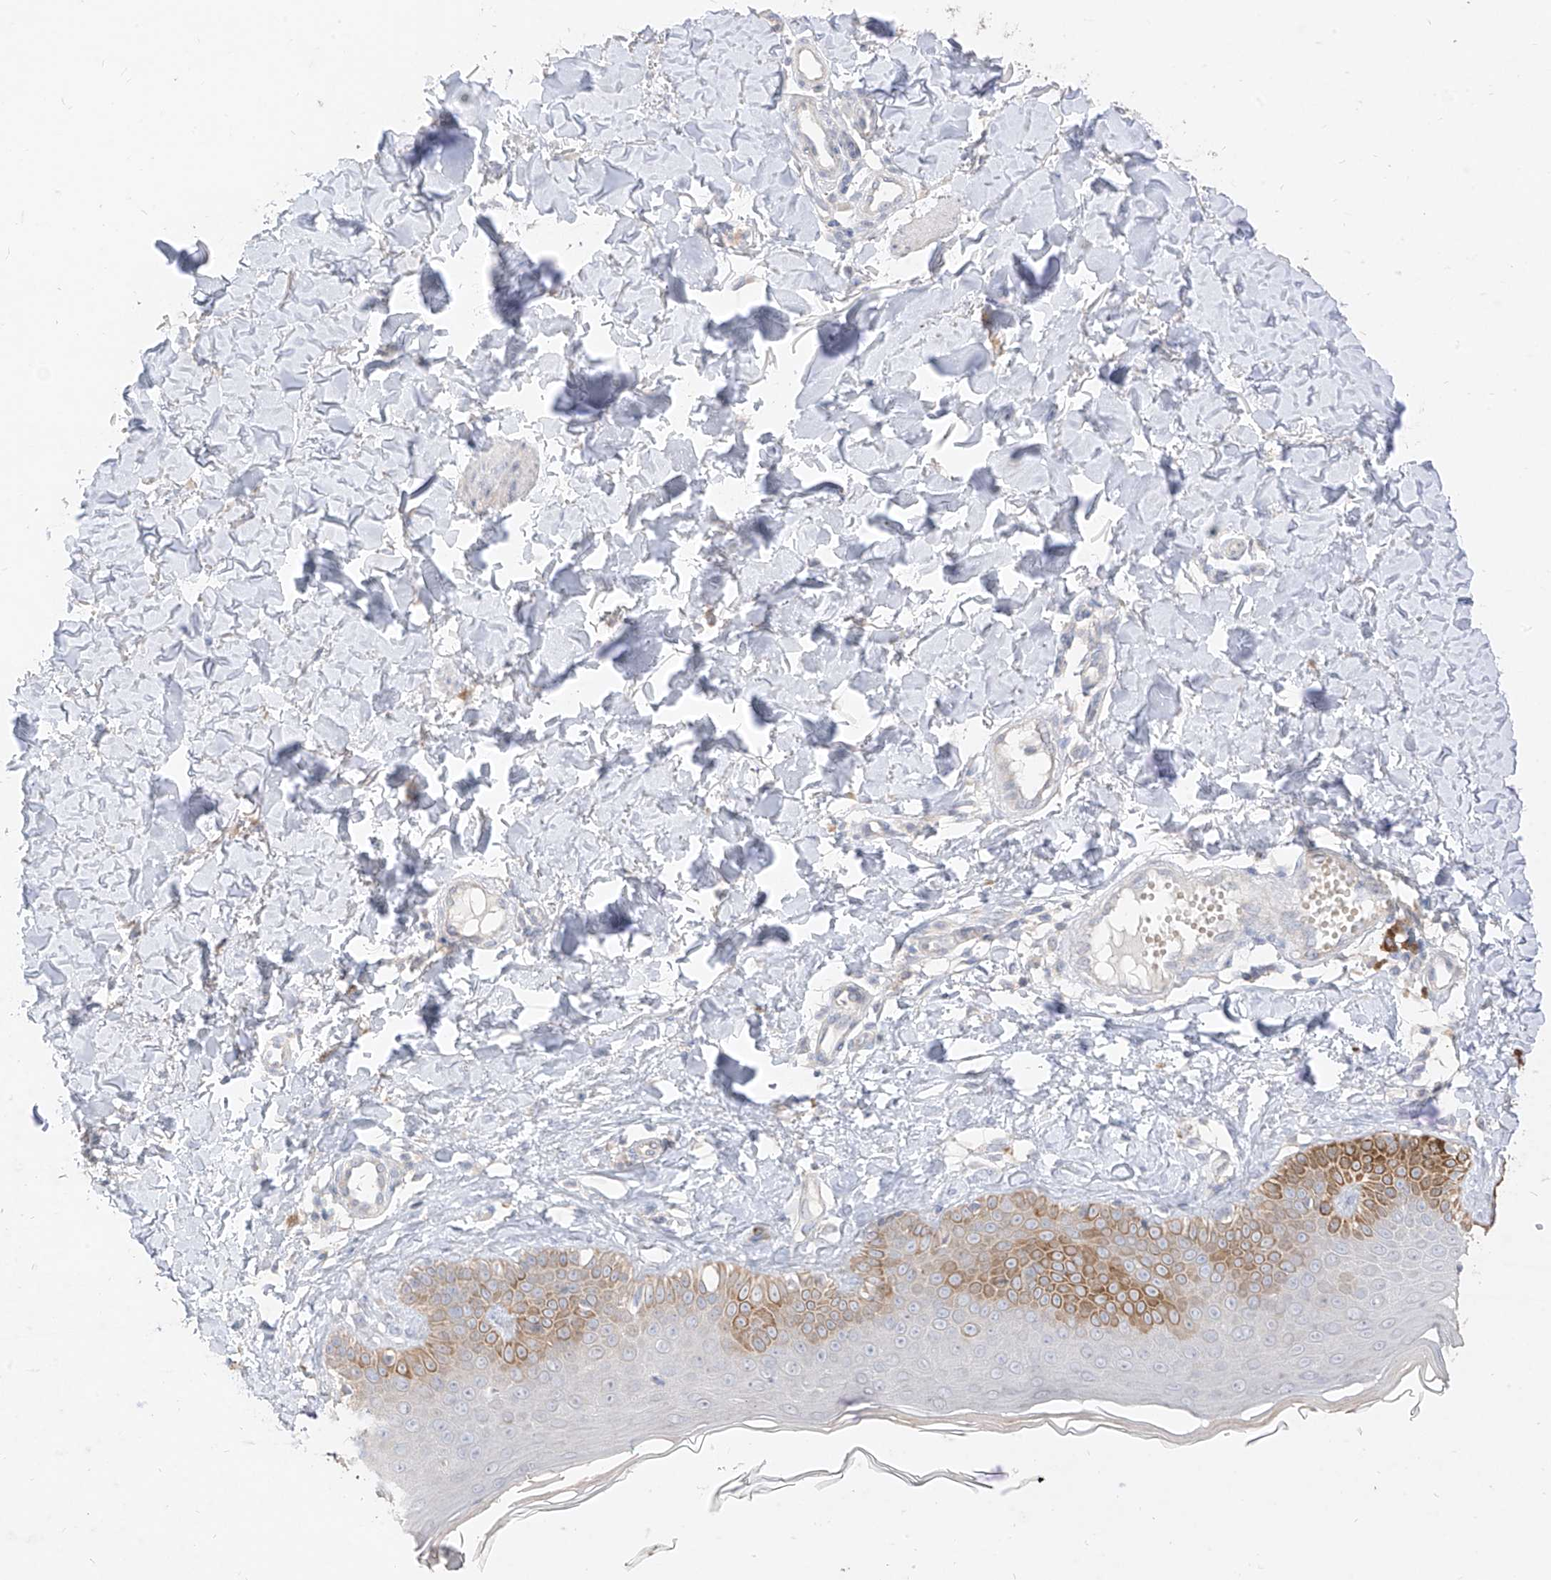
{"staining": {"intensity": "negative", "quantity": "none", "location": "none"}, "tissue": "skin", "cell_type": "Fibroblasts", "image_type": "normal", "snomed": [{"axis": "morphology", "description": "Normal tissue, NOS"}, {"axis": "topography", "description": "Skin"}], "caption": "The immunohistochemistry histopathology image has no significant staining in fibroblasts of skin. (DAB (3,3'-diaminobenzidine) immunohistochemistry (IHC) with hematoxylin counter stain).", "gene": "ZZEF1", "patient": {"sex": "male", "age": 52}}